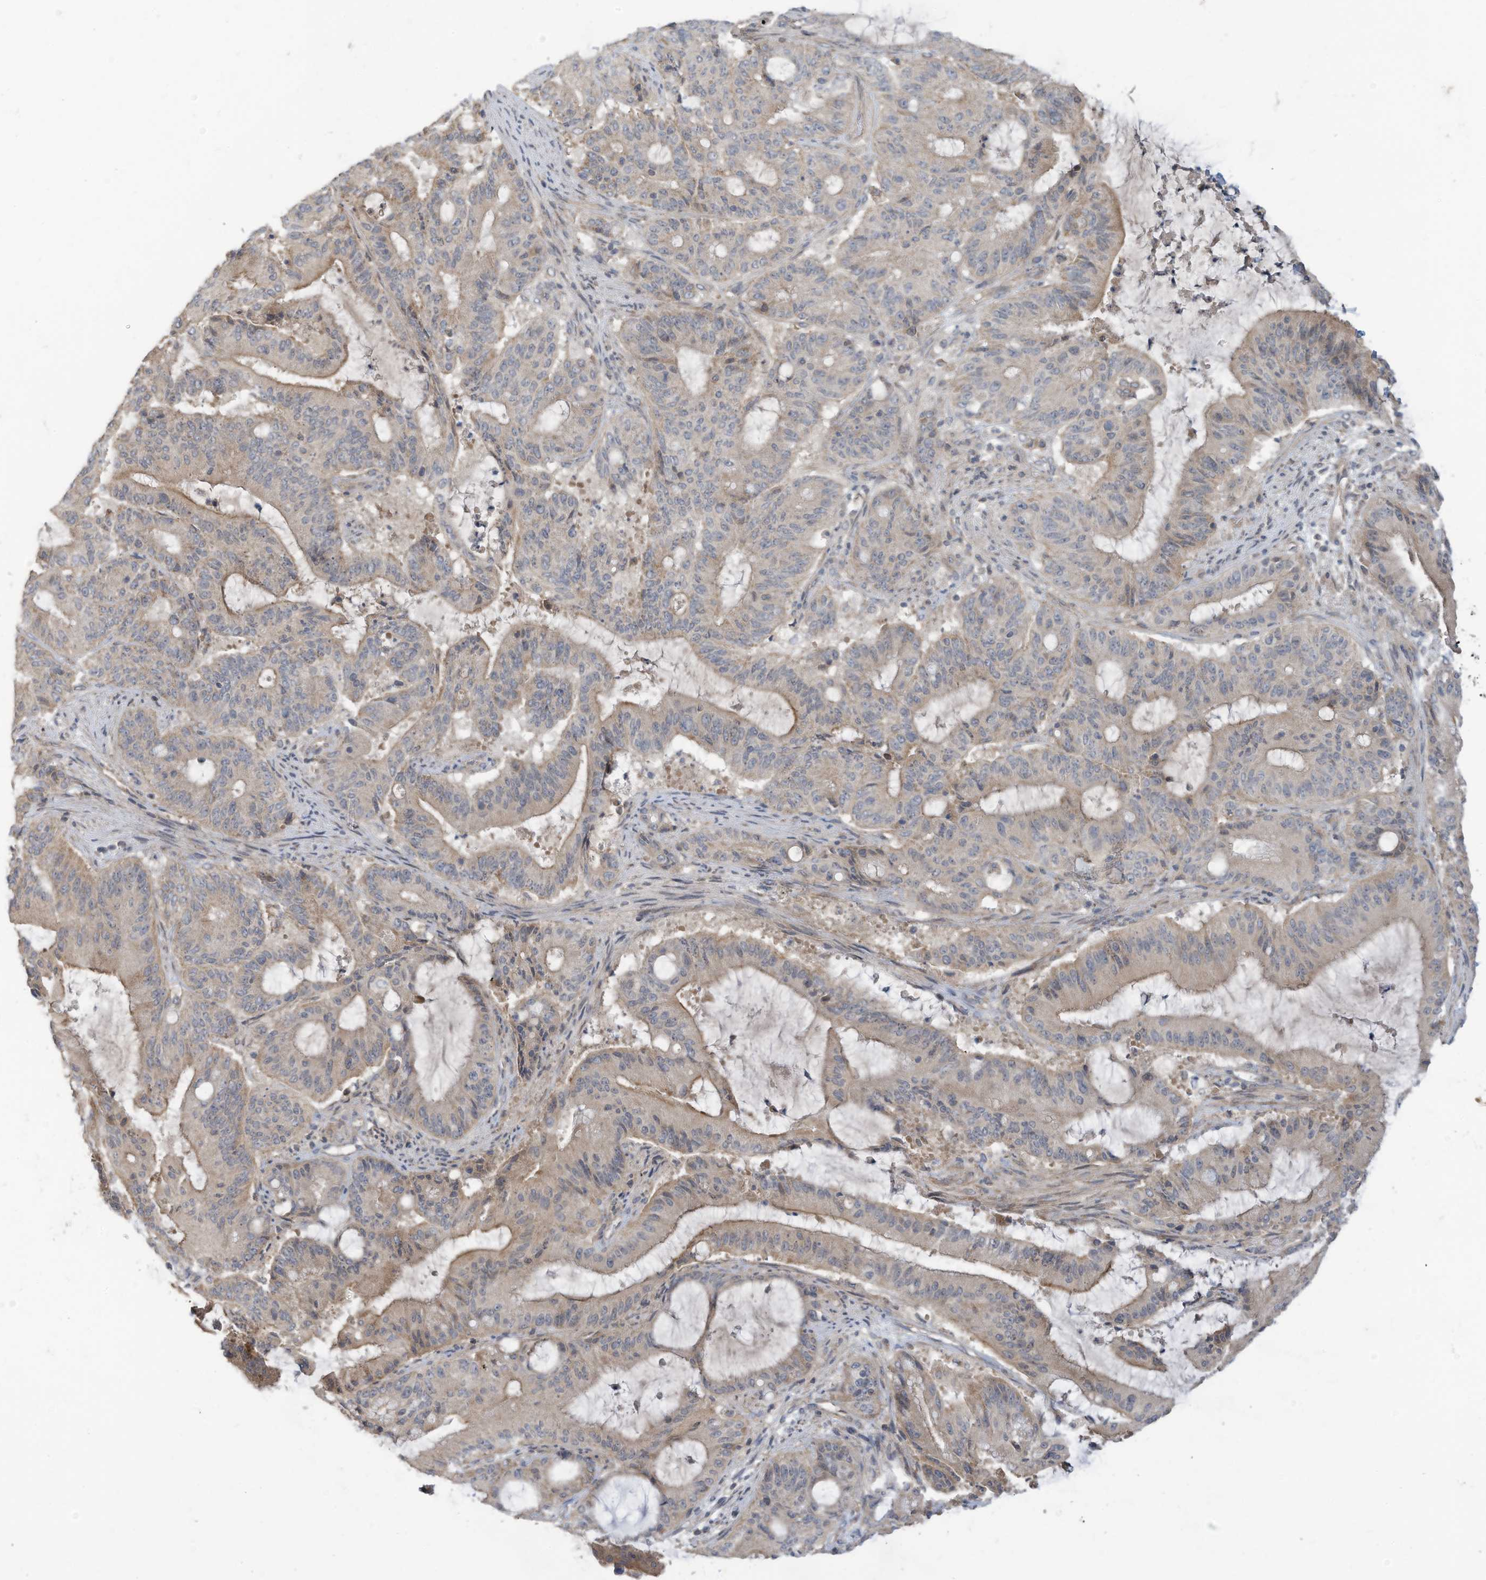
{"staining": {"intensity": "weak", "quantity": "25%-75%", "location": "cytoplasmic/membranous"}, "tissue": "liver cancer", "cell_type": "Tumor cells", "image_type": "cancer", "snomed": [{"axis": "morphology", "description": "Normal tissue, NOS"}, {"axis": "morphology", "description": "Cholangiocarcinoma"}, {"axis": "topography", "description": "Liver"}, {"axis": "topography", "description": "Peripheral nerve tissue"}], "caption": "Liver cancer tissue reveals weak cytoplasmic/membranous positivity in approximately 25%-75% of tumor cells, visualized by immunohistochemistry.", "gene": "SCGB1D2", "patient": {"sex": "female", "age": 73}}